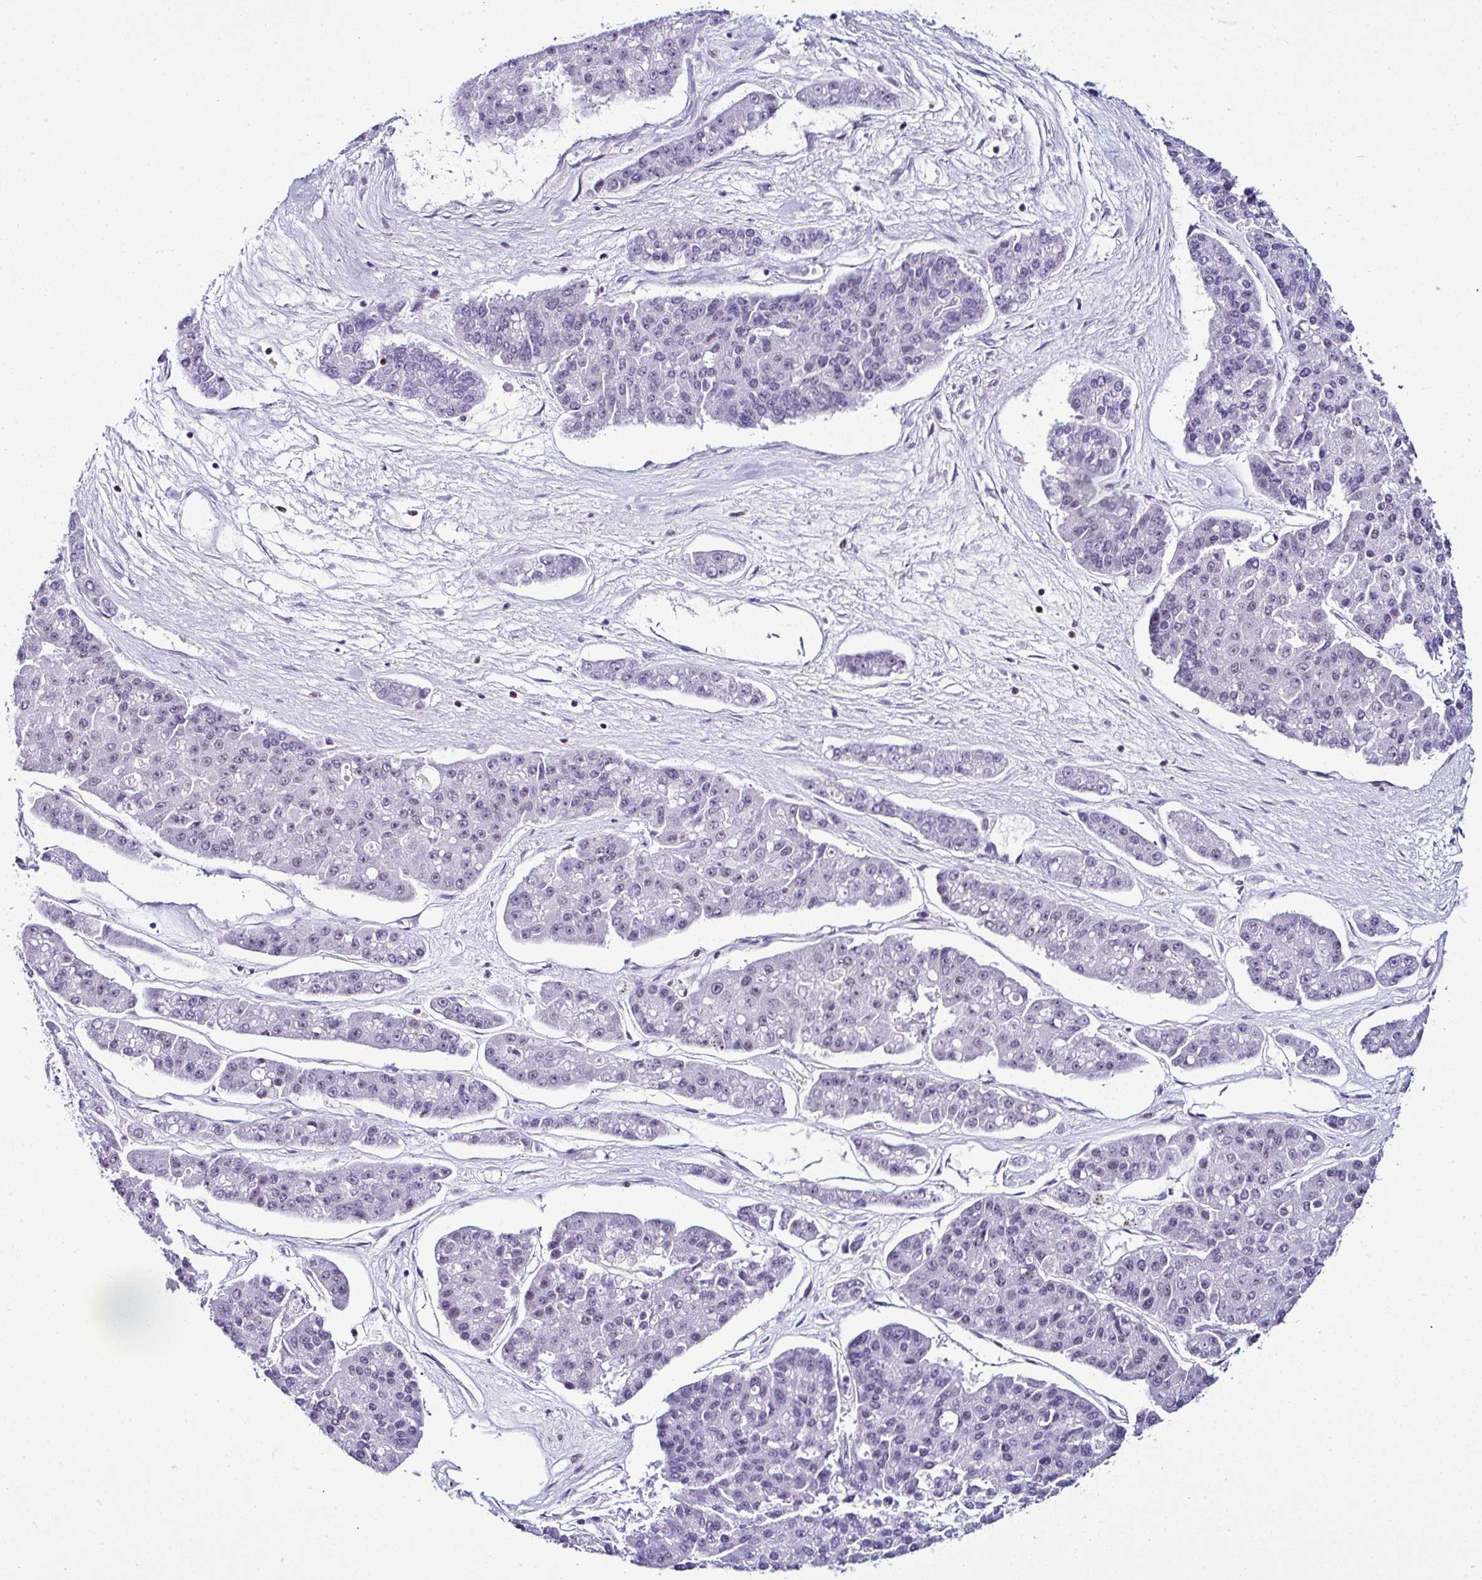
{"staining": {"intensity": "negative", "quantity": "none", "location": "none"}, "tissue": "pancreatic cancer", "cell_type": "Tumor cells", "image_type": "cancer", "snomed": [{"axis": "morphology", "description": "Adenocarcinoma, NOS"}, {"axis": "topography", "description": "Pancreas"}], "caption": "High power microscopy micrograph of an IHC micrograph of pancreatic cancer (adenocarcinoma), revealing no significant staining in tumor cells.", "gene": "DR1", "patient": {"sex": "male", "age": 50}}